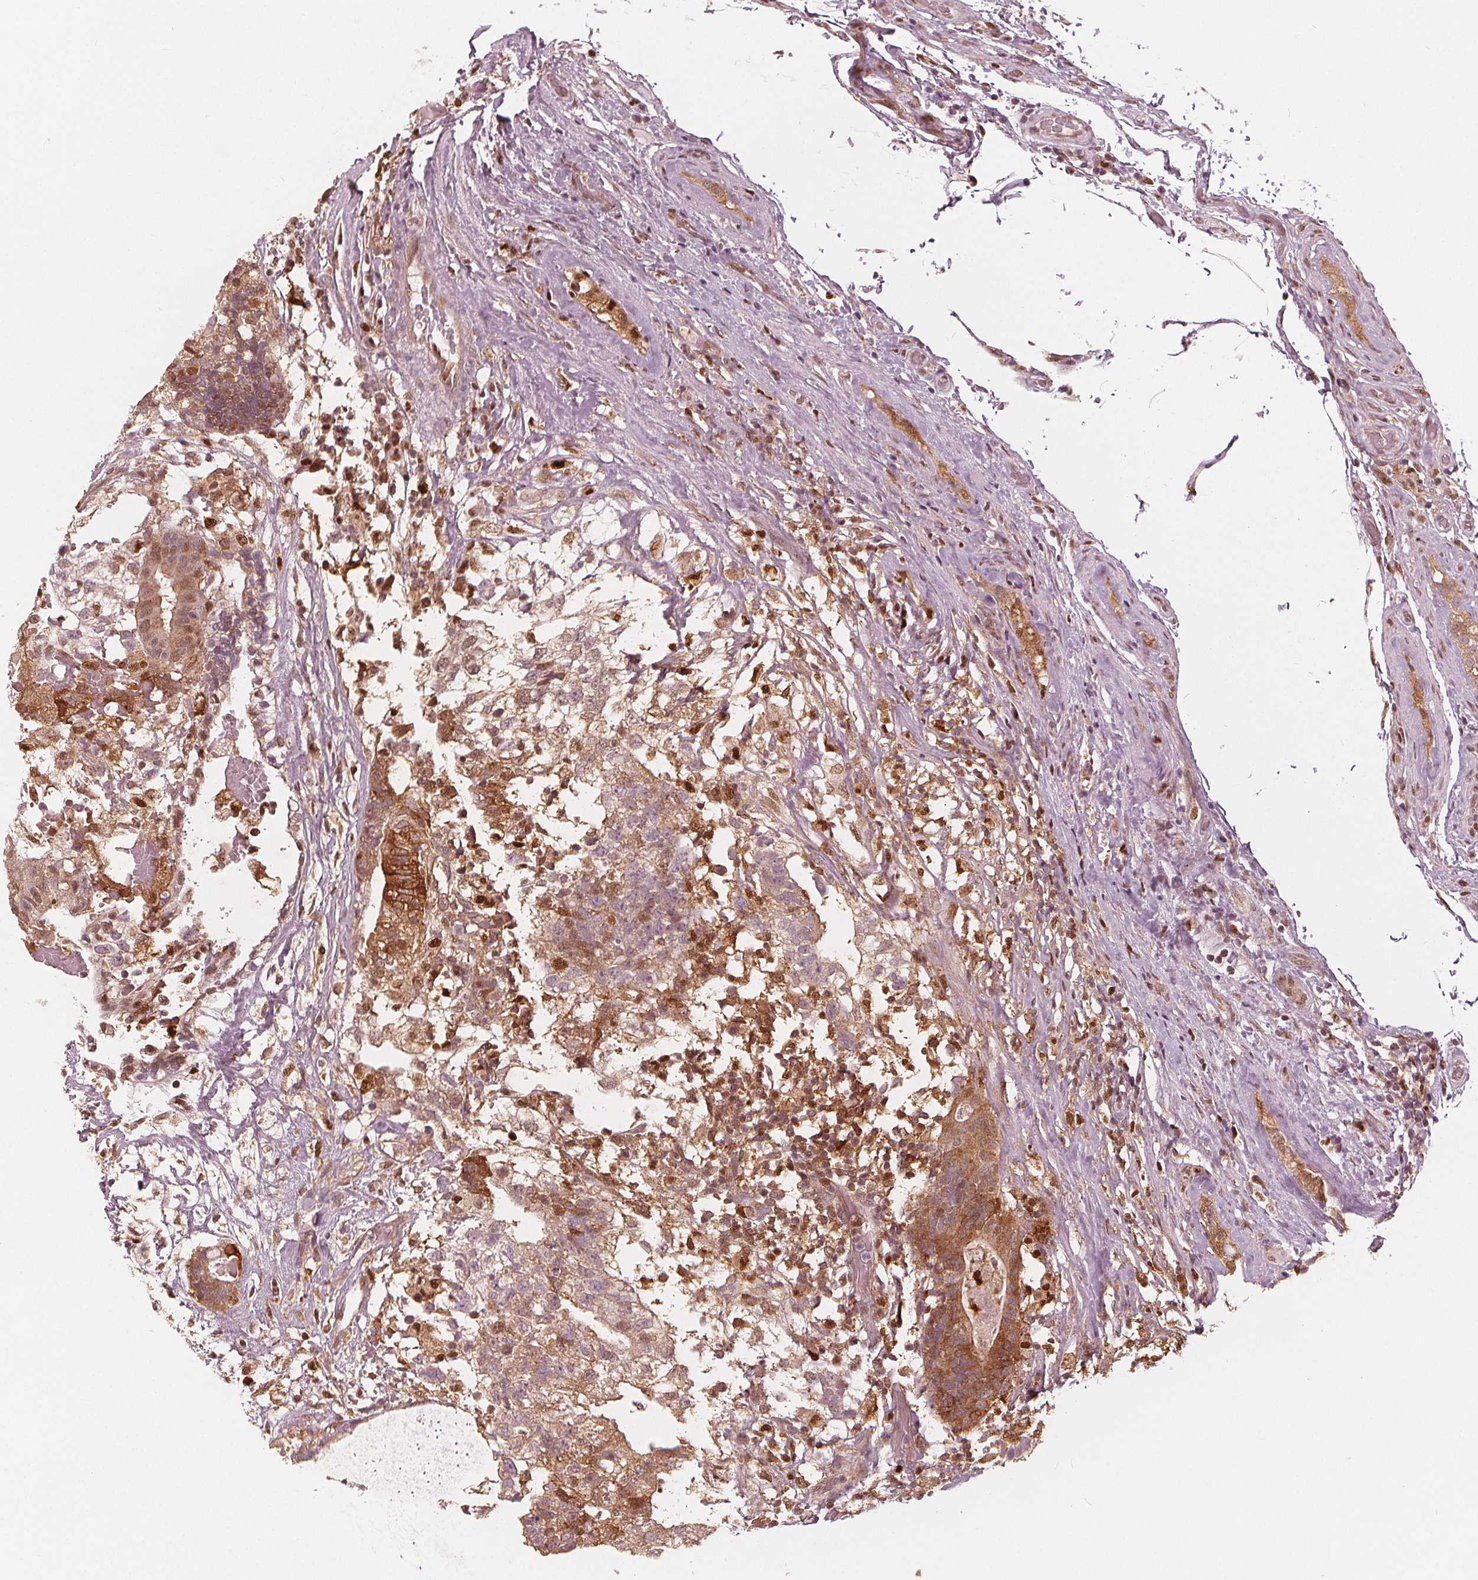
{"staining": {"intensity": "moderate", "quantity": "25%-75%", "location": "cytoplasmic/membranous,nuclear"}, "tissue": "testis cancer", "cell_type": "Tumor cells", "image_type": "cancer", "snomed": [{"axis": "morphology", "description": "Seminoma, NOS"}, {"axis": "morphology", "description": "Carcinoma, Embryonal, NOS"}, {"axis": "topography", "description": "Testis"}], "caption": "Immunohistochemical staining of human testis cancer shows moderate cytoplasmic/membranous and nuclear protein expression in approximately 25%-75% of tumor cells. (DAB IHC, brown staining for protein, blue staining for nuclei).", "gene": "SQSTM1", "patient": {"sex": "male", "age": 41}}